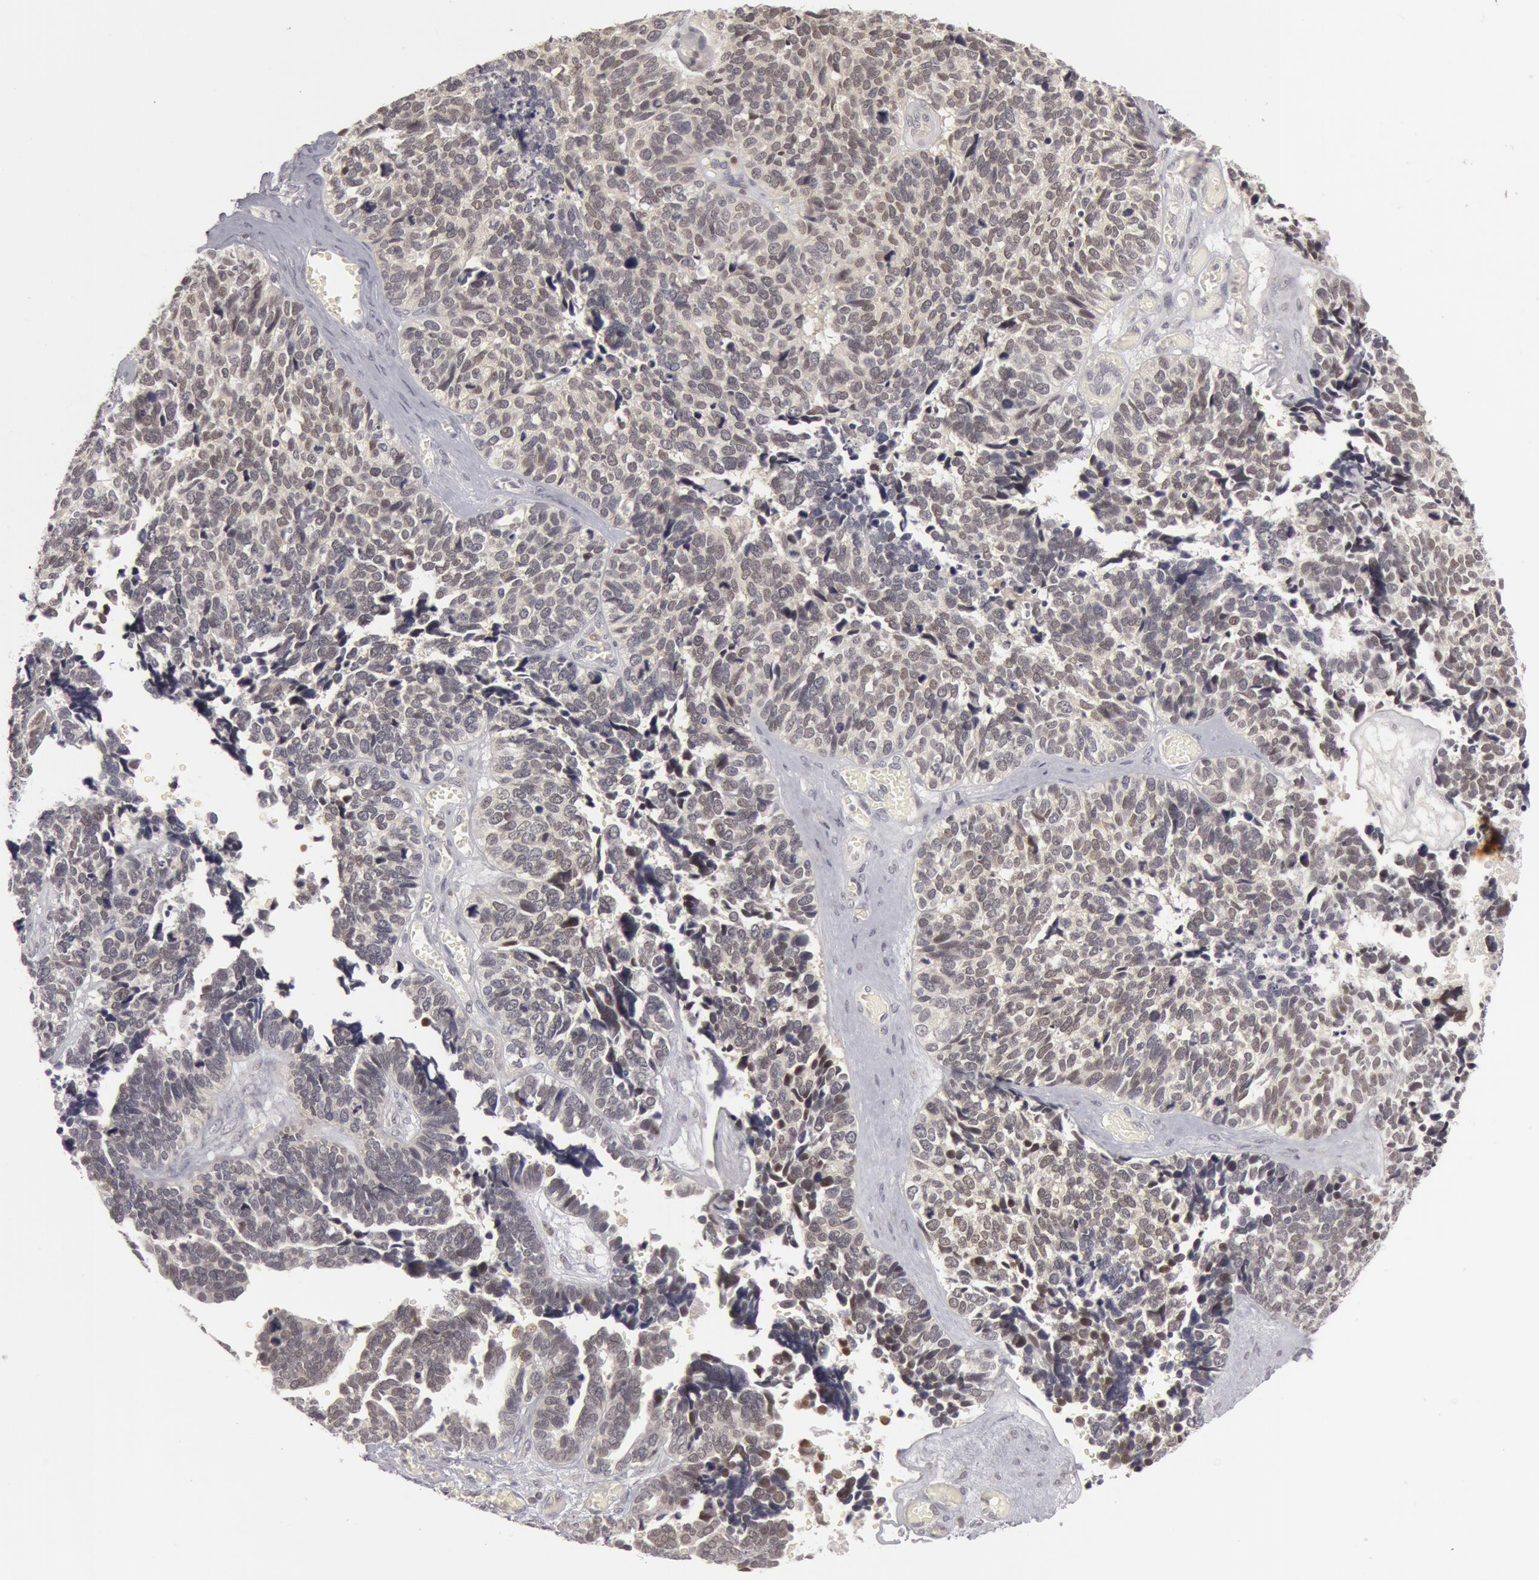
{"staining": {"intensity": "negative", "quantity": "none", "location": "none"}, "tissue": "ovarian cancer", "cell_type": "Tumor cells", "image_type": "cancer", "snomed": [{"axis": "morphology", "description": "Cystadenocarcinoma, serous, NOS"}, {"axis": "topography", "description": "Ovary"}], "caption": "There is no significant expression in tumor cells of ovarian cancer (serous cystadenocarcinoma).", "gene": "OASL", "patient": {"sex": "female", "age": 77}}